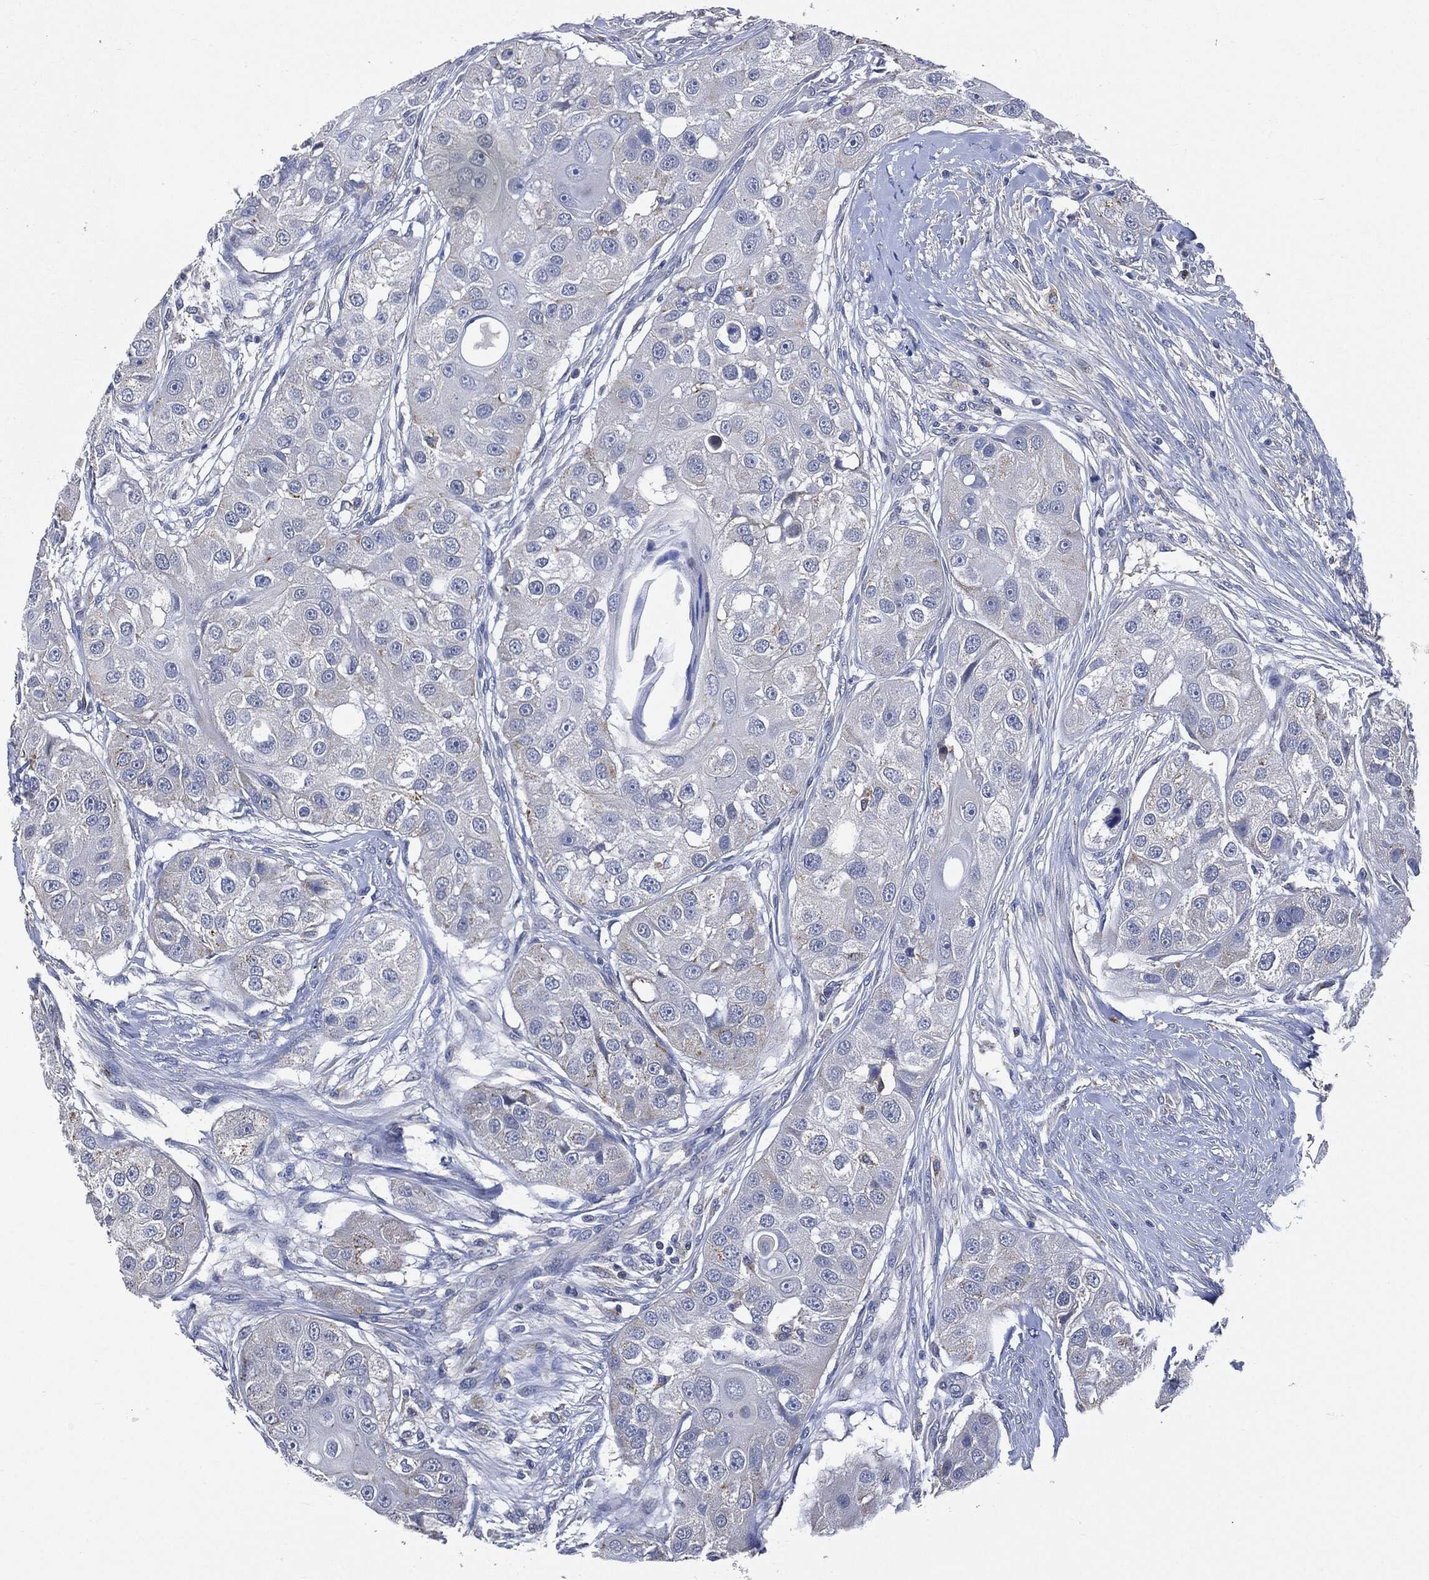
{"staining": {"intensity": "negative", "quantity": "none", "location": "none"}, "tissue": "head and neck cancer", "cell_type": "Tumor cells", "image_type": "cancer", "snomed": [{"axis": "morphology", "description": "Normal tissue, NOS"}, {"axis": "morphology", "description": "Squamous cell carcinoma, NOS"}, {"axis": "topography", "description": "Skeletal muscle"}, {"axis": "topography", "description": "Head-Neck"}], "caption": "This is a photomicrograph of immunohistochemistry staining of head and neck cancer, which shows no positivity in tumor cells.", "gene": "VSIG4", "patient": {"sex": "male", "age": 51}}